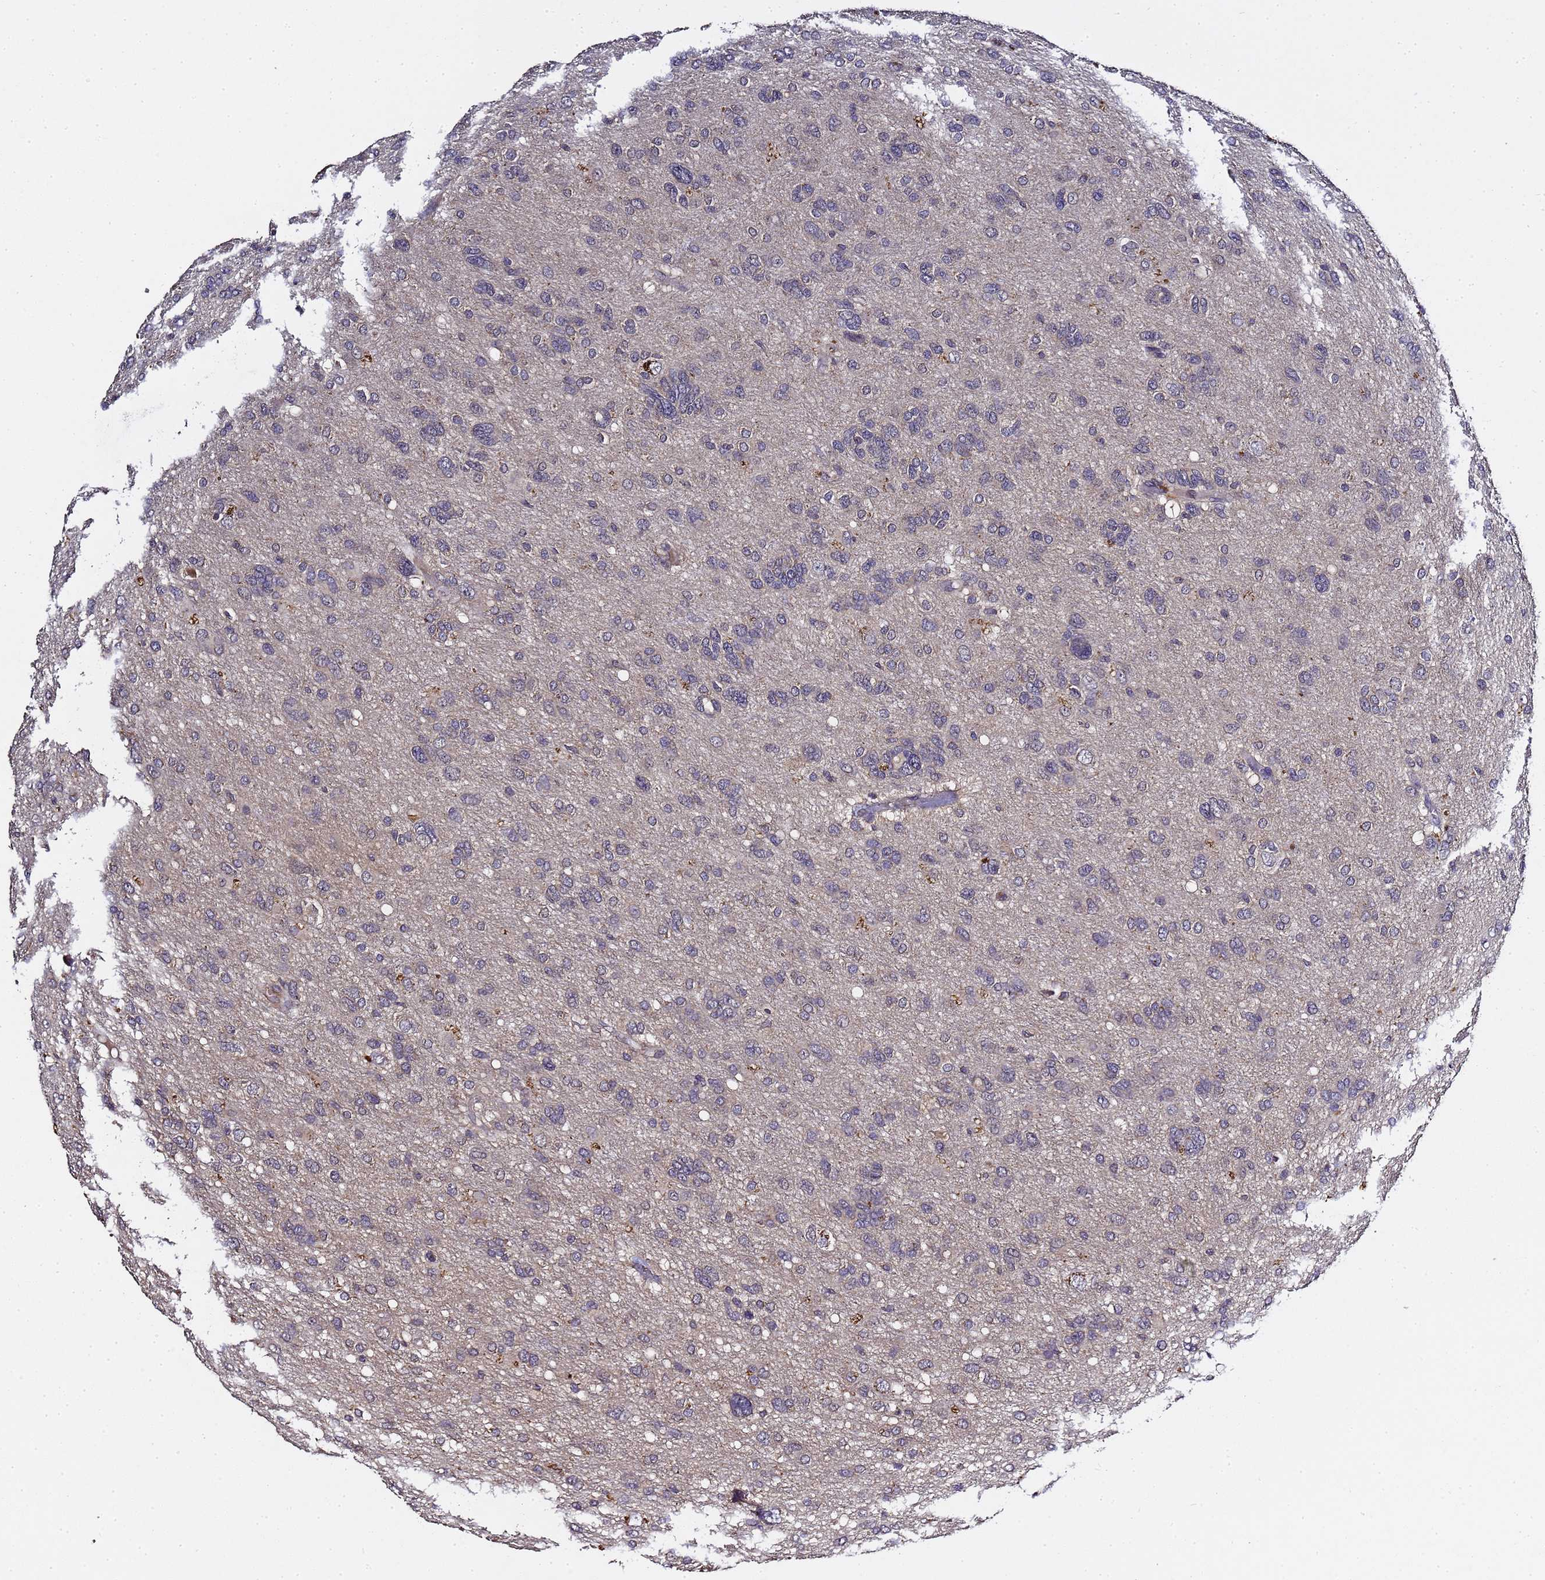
{"staining": {"intensity": "negative", "quantity": "none", "location": "none"}, "tissue": "glioma", "cell_type": "Tumor cells", "image_type": "cancer", "snomed": [{"axis": "morphology", "description": "Glioma, malignant, High grade"}, {"axis": "topography", "description": "Brain"}], "caption": "Tumor cells are negative for protein expression in human glioma. (Stains: DAB (3,3'-diaminobenzidine) immunohistochemistry with hematoxylin counter stain, Microscopy: brightfield microscopy at high magnification).", "gene": "LGI4", "patient": {"sex": "female", "age": 59}}